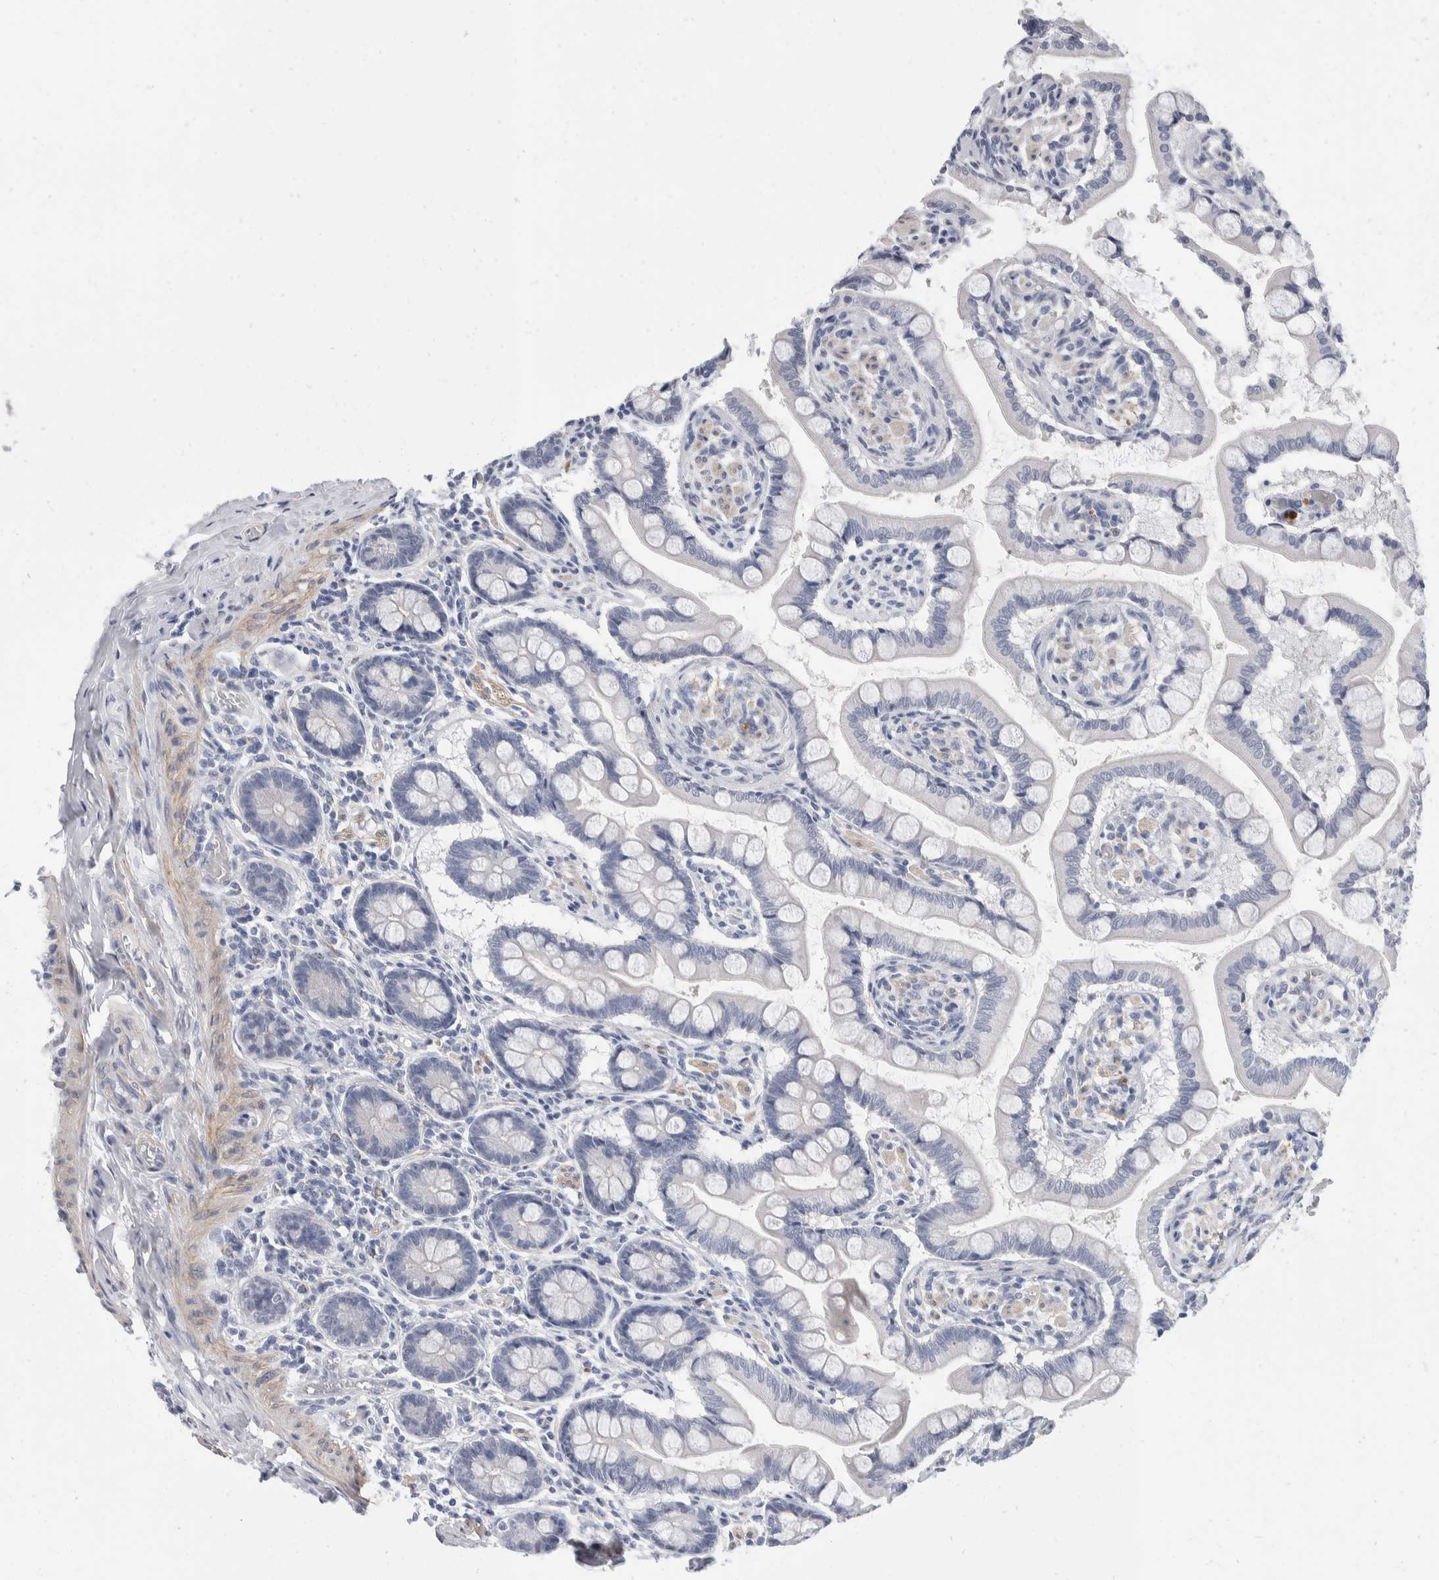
{"staining": {"intensity": "negative", "quantity": "none", "location": "none"}, "tissue": "small intestine", "cell_type": "Glandular cells", "image_type": "normal", "snomed": [{"axis": "morphology", "description": "Normal tissue, NOS"}, {"axis": "topography", "description": "Small intestine"}], "caption": "IHC micrograph of benign small intestine: human small intestine stained with DAB demonstrates no significant protein expression in glandular cells. The staining was performed using DAB (3,3'-diaminobenzidine) to visualize the protein expression in brown, while the nuclei were stained in blue with hematoxylin (Magnification: 20x).", "gene": "CATSPERD", "patient": {"sex": "male", "age": 41}}